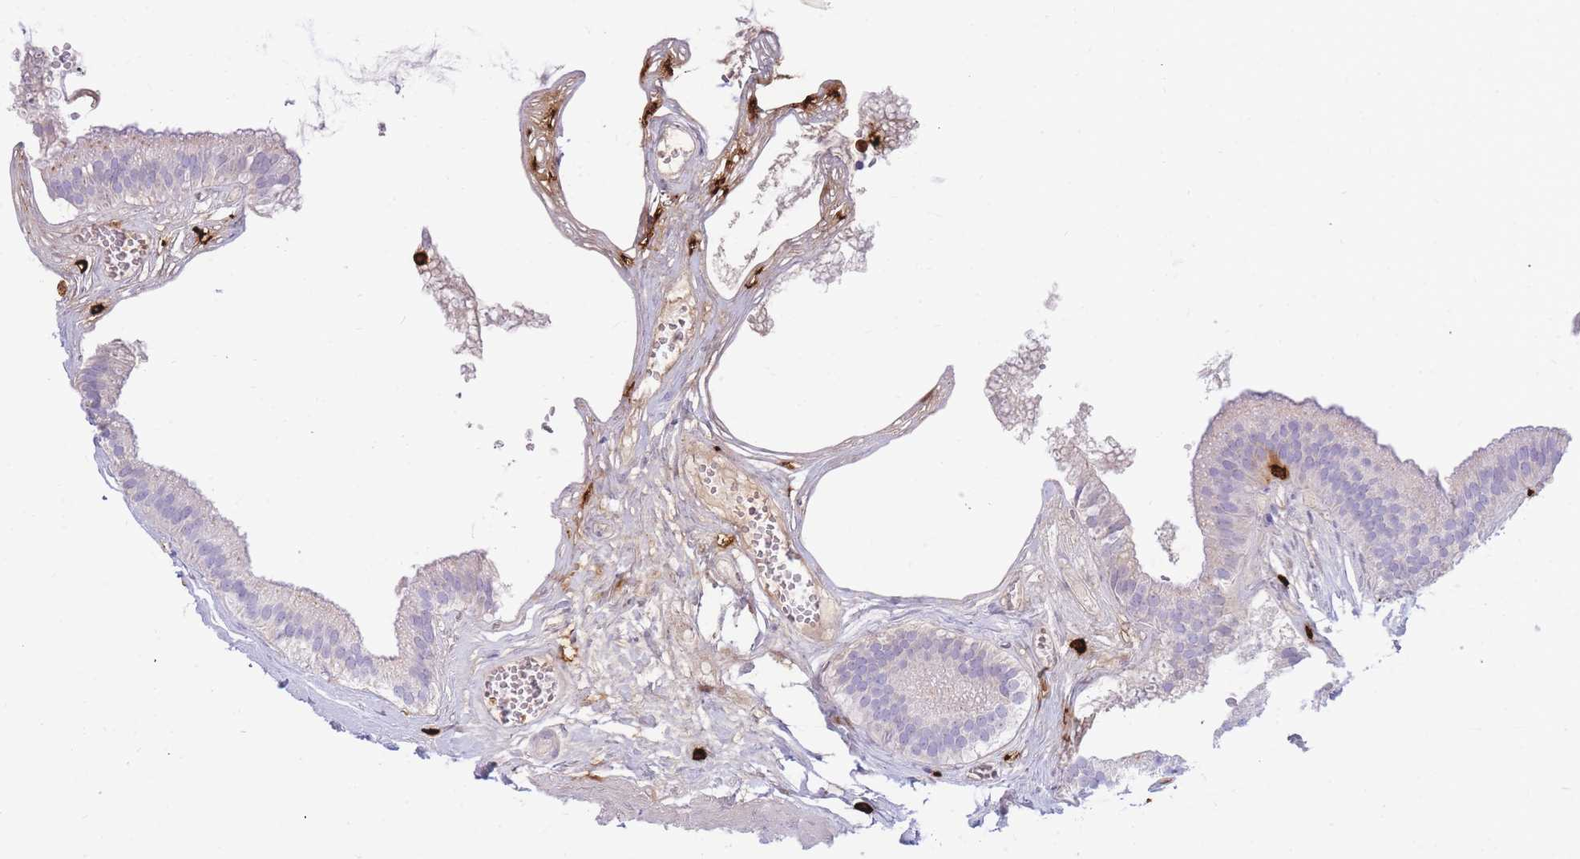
{"staining": {"intensity": "negative", "quantity": "none", "location": "none"}, "tissue": "gallbladder", "cell_type": "Glandular cells", "image_type": "normal", "snomed": [{"axis": "morphology", "description": "Normal tissue, NOS"}, {"axis": "topography", "description": "Gallbladder"}], "caption": "DAB (3,3'-diaminobenzidine) immunohistochemical staining of unremarkable gallbladder demonstrates no significant positivity in glandular cells.", "gene": "TPSAB1", "patient": {"sex": "female", "age": 54}}